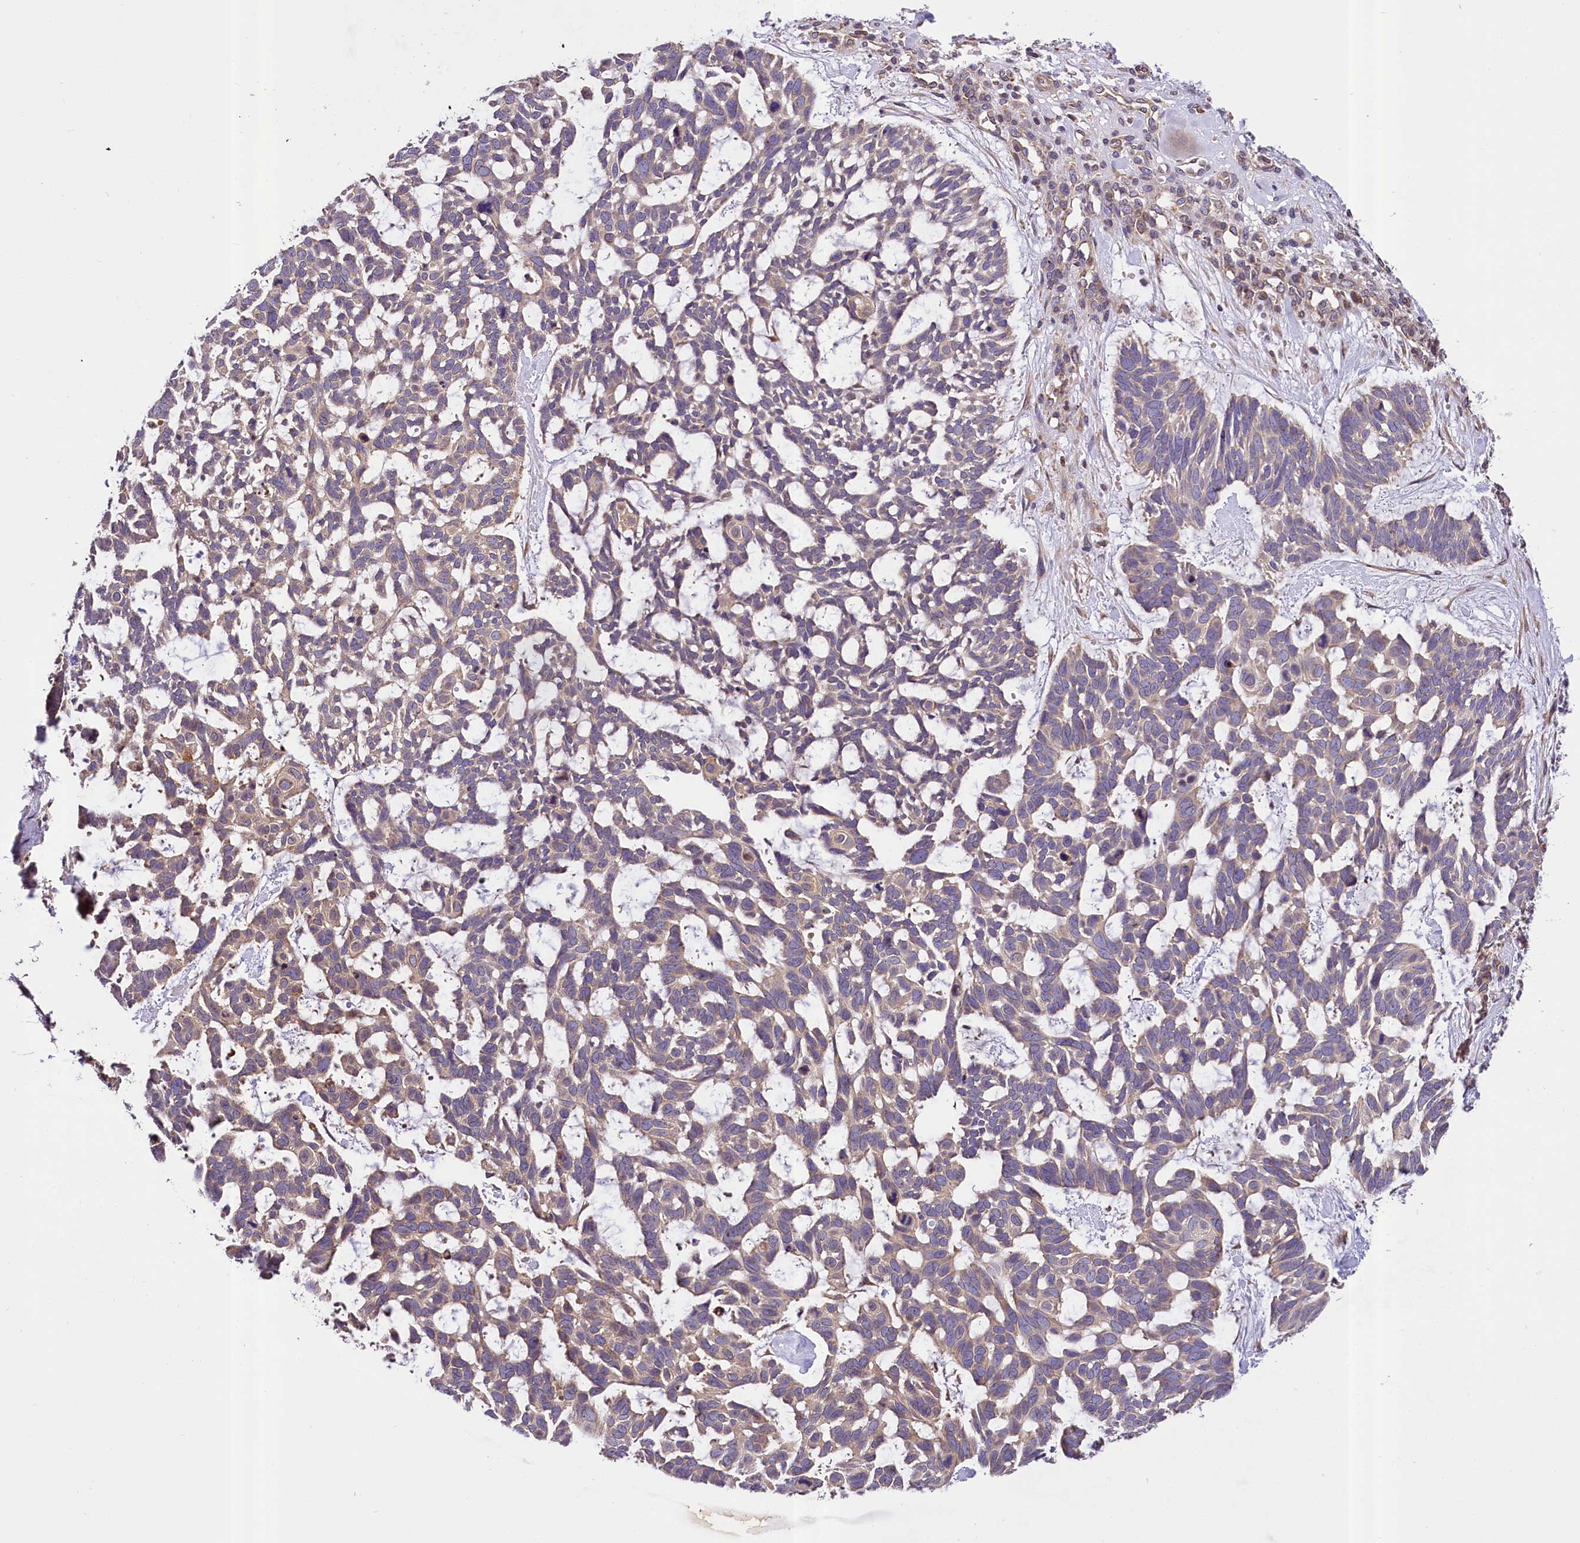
{"staining": {"intensity": "weak", "quantity": "25%-75%", "location": "cytoplasmic/membranous"}, "tissue": "skin cancer", "cell_type": "Tumor cells", "image_type": "cancer", "snomed": [{"axis": "morphology", "description": "Basal cell carcinoma"}, {"axis": "topography", "description": "Skin"}], "caption": "Protein expression analysis of human skin cancer reveals weak cytoplasmic/membranous expression in about 25%-75% of tumor cells.", "gene": "SUPV3L1", "patient": {"sex": "male", "age": 88}}